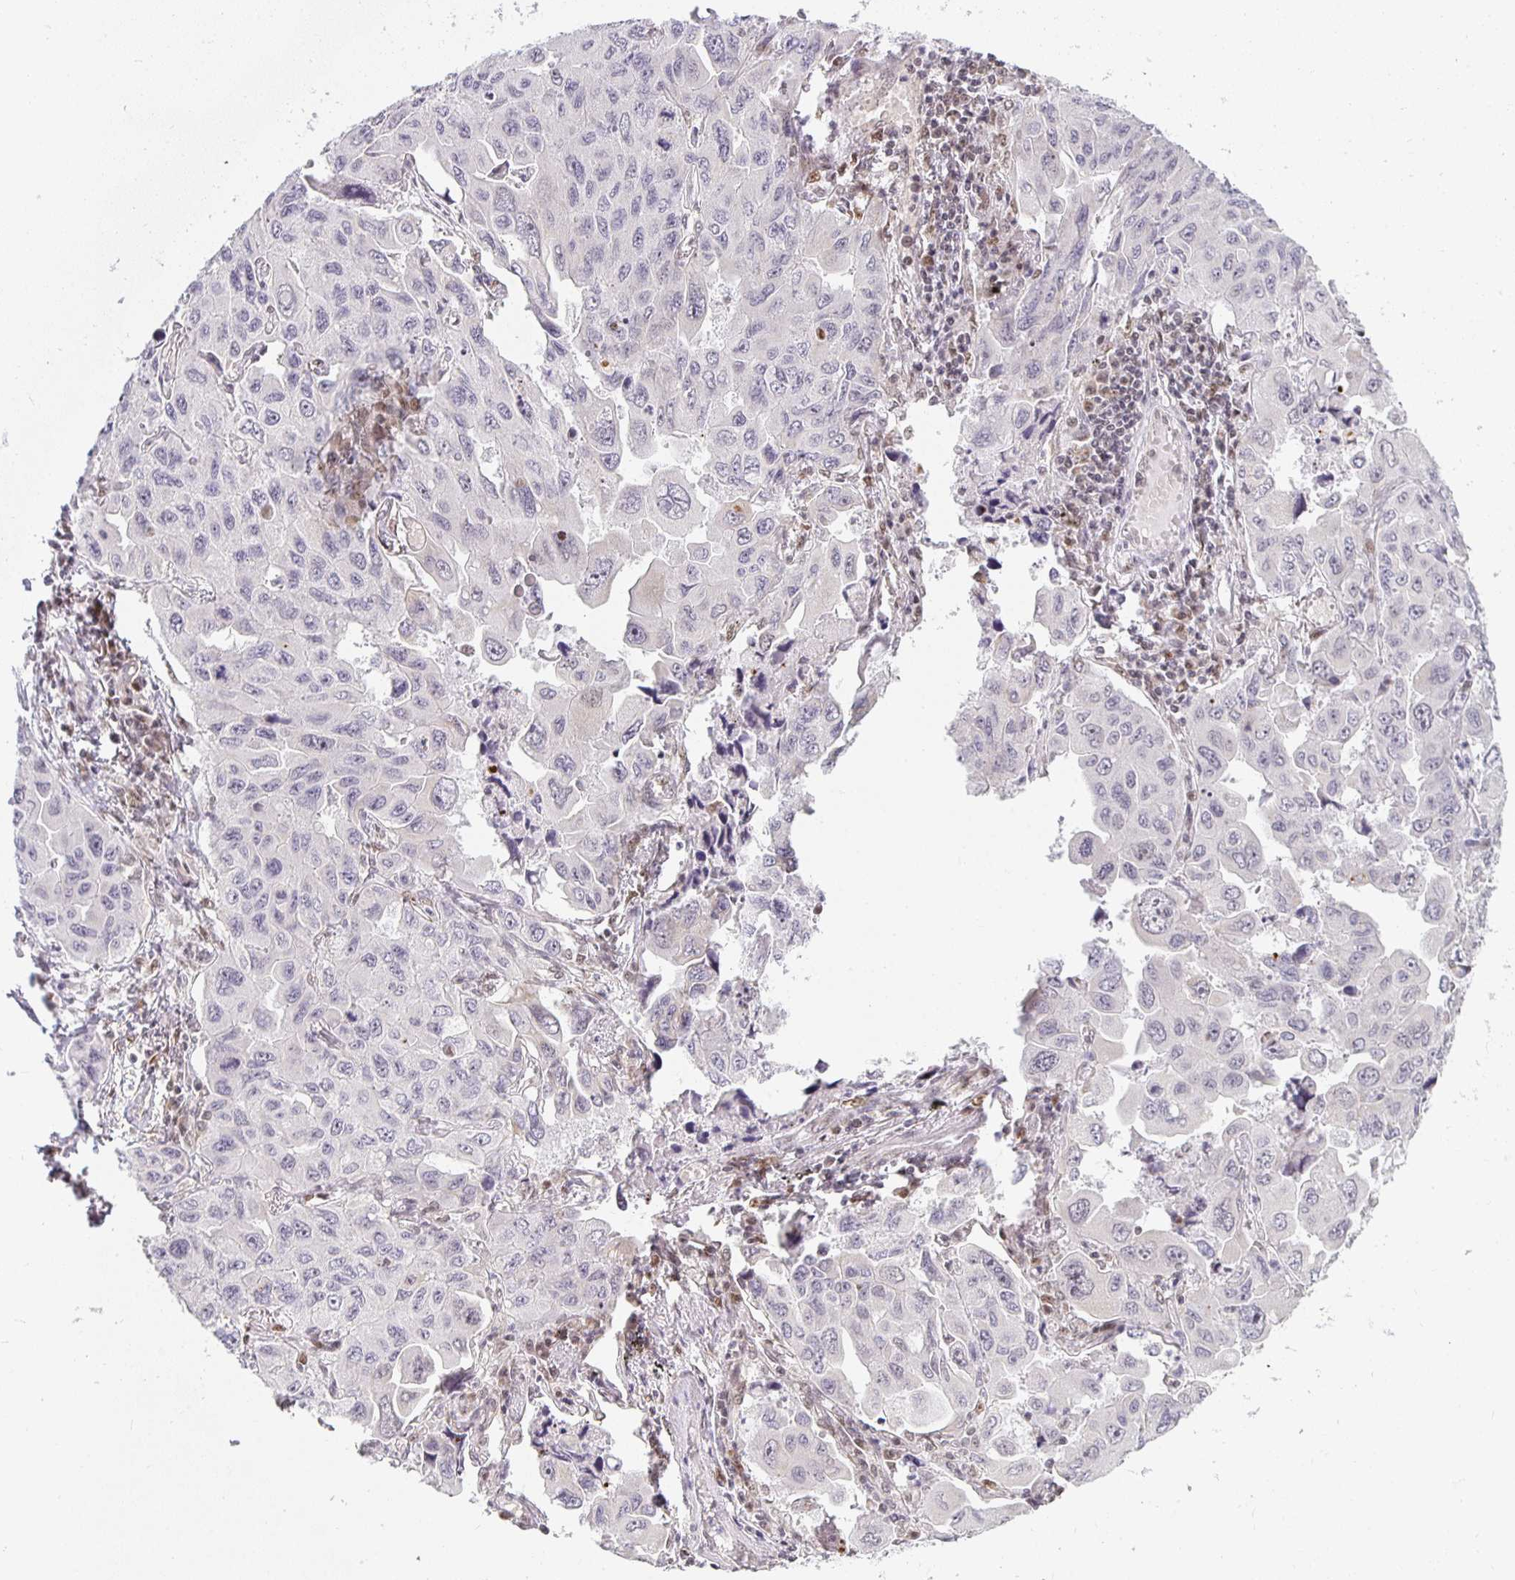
{"staining": {"intensity": "negative", "quantity": "none", "location": "none"}, "tissue": "lung cancer", "cell_type": "Tumor cells", "image_type": "cancer", "snomed": [{"axis": "morphology", "description": "Adenocarcinoma, NOS"}, {"axis": "topography", "description": "Lung"}], "caption": "Lung adenocarcinoma stained for a protein using immunohistochemistry displays no positivity tumor cells.", "gene": "SMARCA2", "patient": {"sex": "male", "age": 64}}